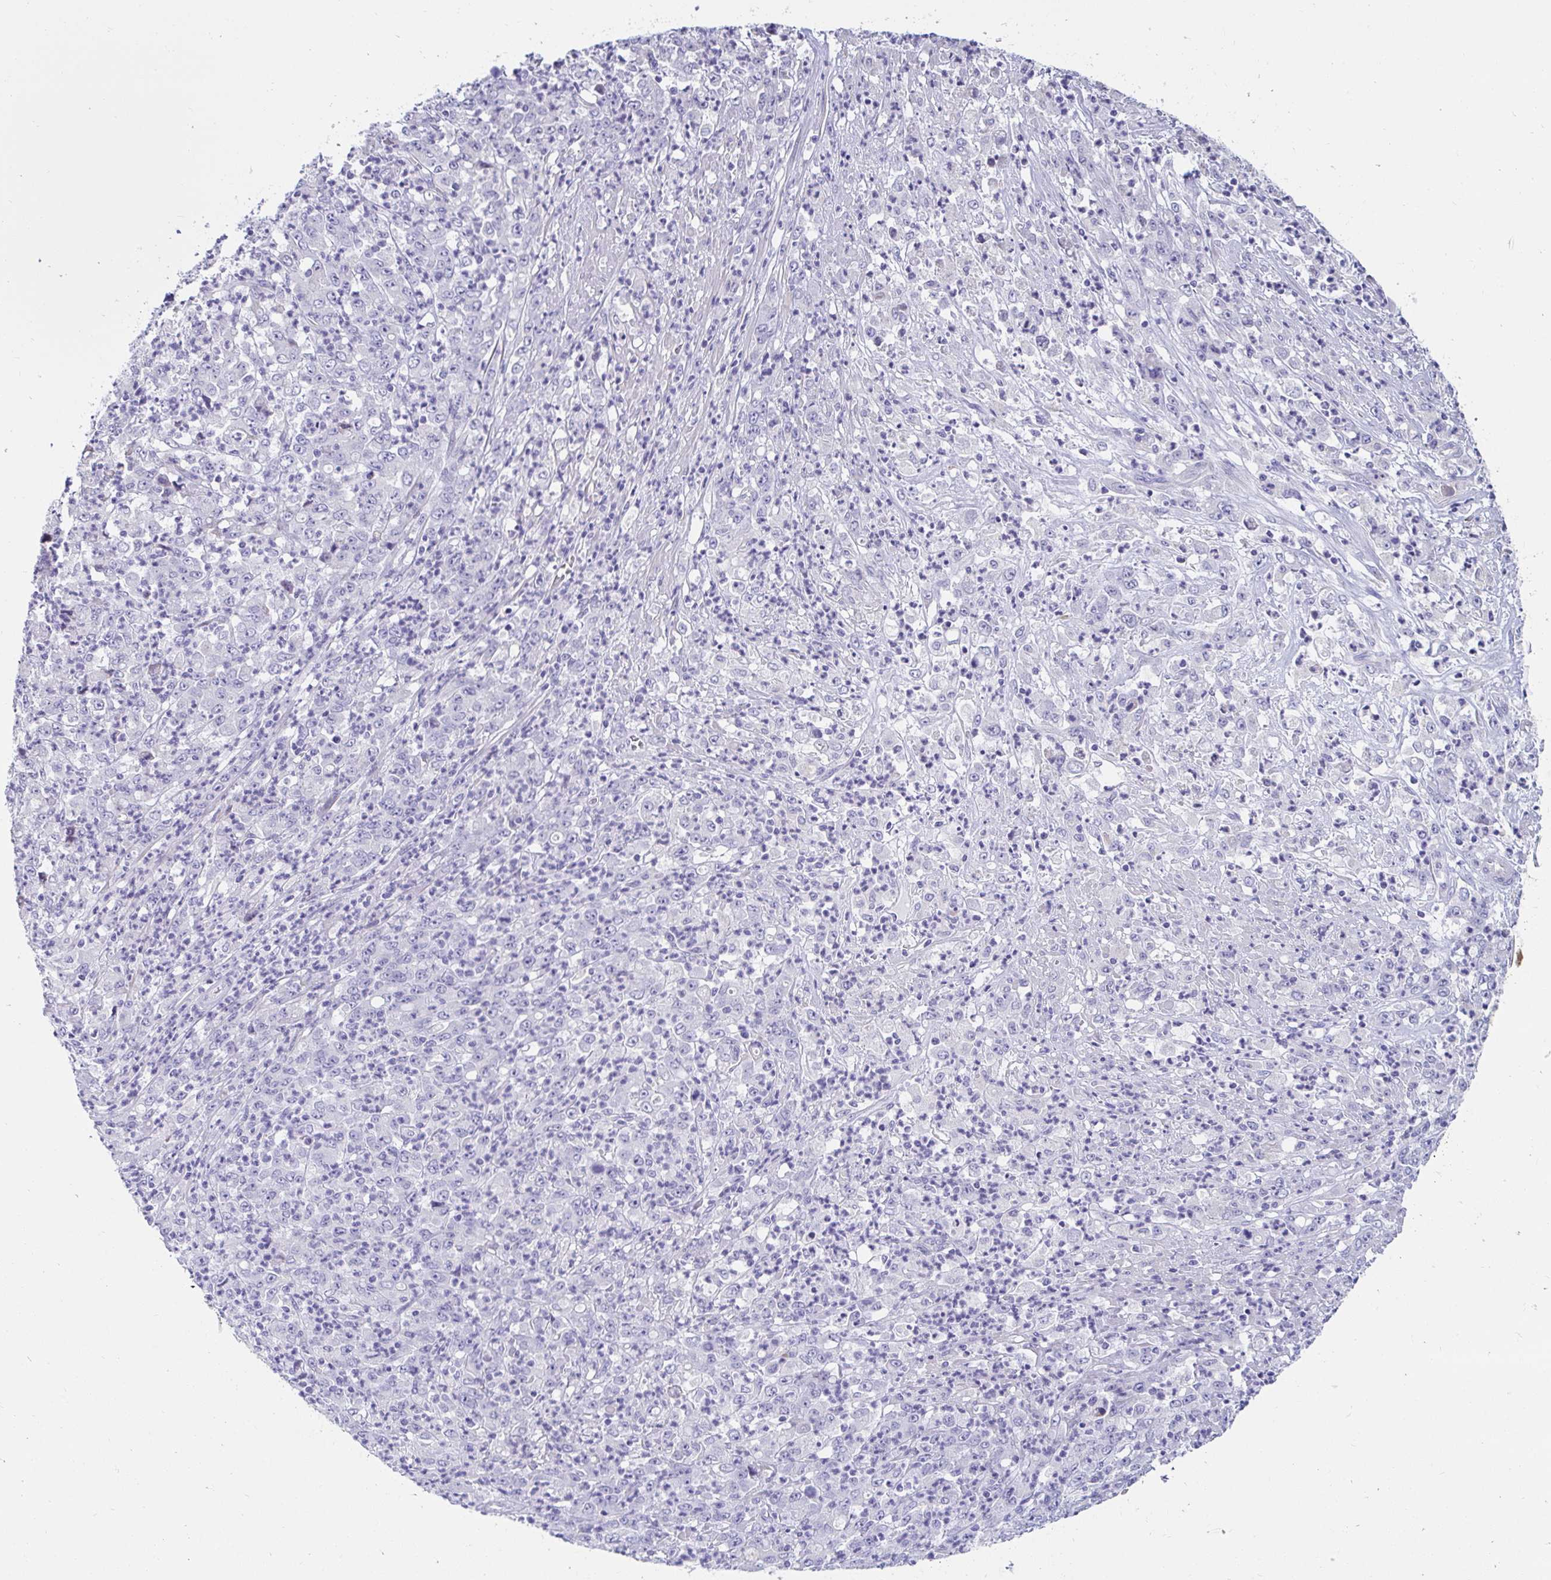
{"staining": {"intensity": "negative", "quantity": "none", "location": "none"}, "tissue": "stomach cancer", "cell_type": "Tumor cells", "image_type": "cancer", "snomed": [{"axis": "morphology", "description": "Adenocarcinoma, NOS"}, {"axis": "topography", "description": "Stomach, lower"}], "caption": "Stomach cancer (adenocarcinoma) stained for a protein using immunohistochemistry (IHC) shows no staining tumor cells.", "gene": "C4orf17", "patient": {"sex": "female", "age": 71}}